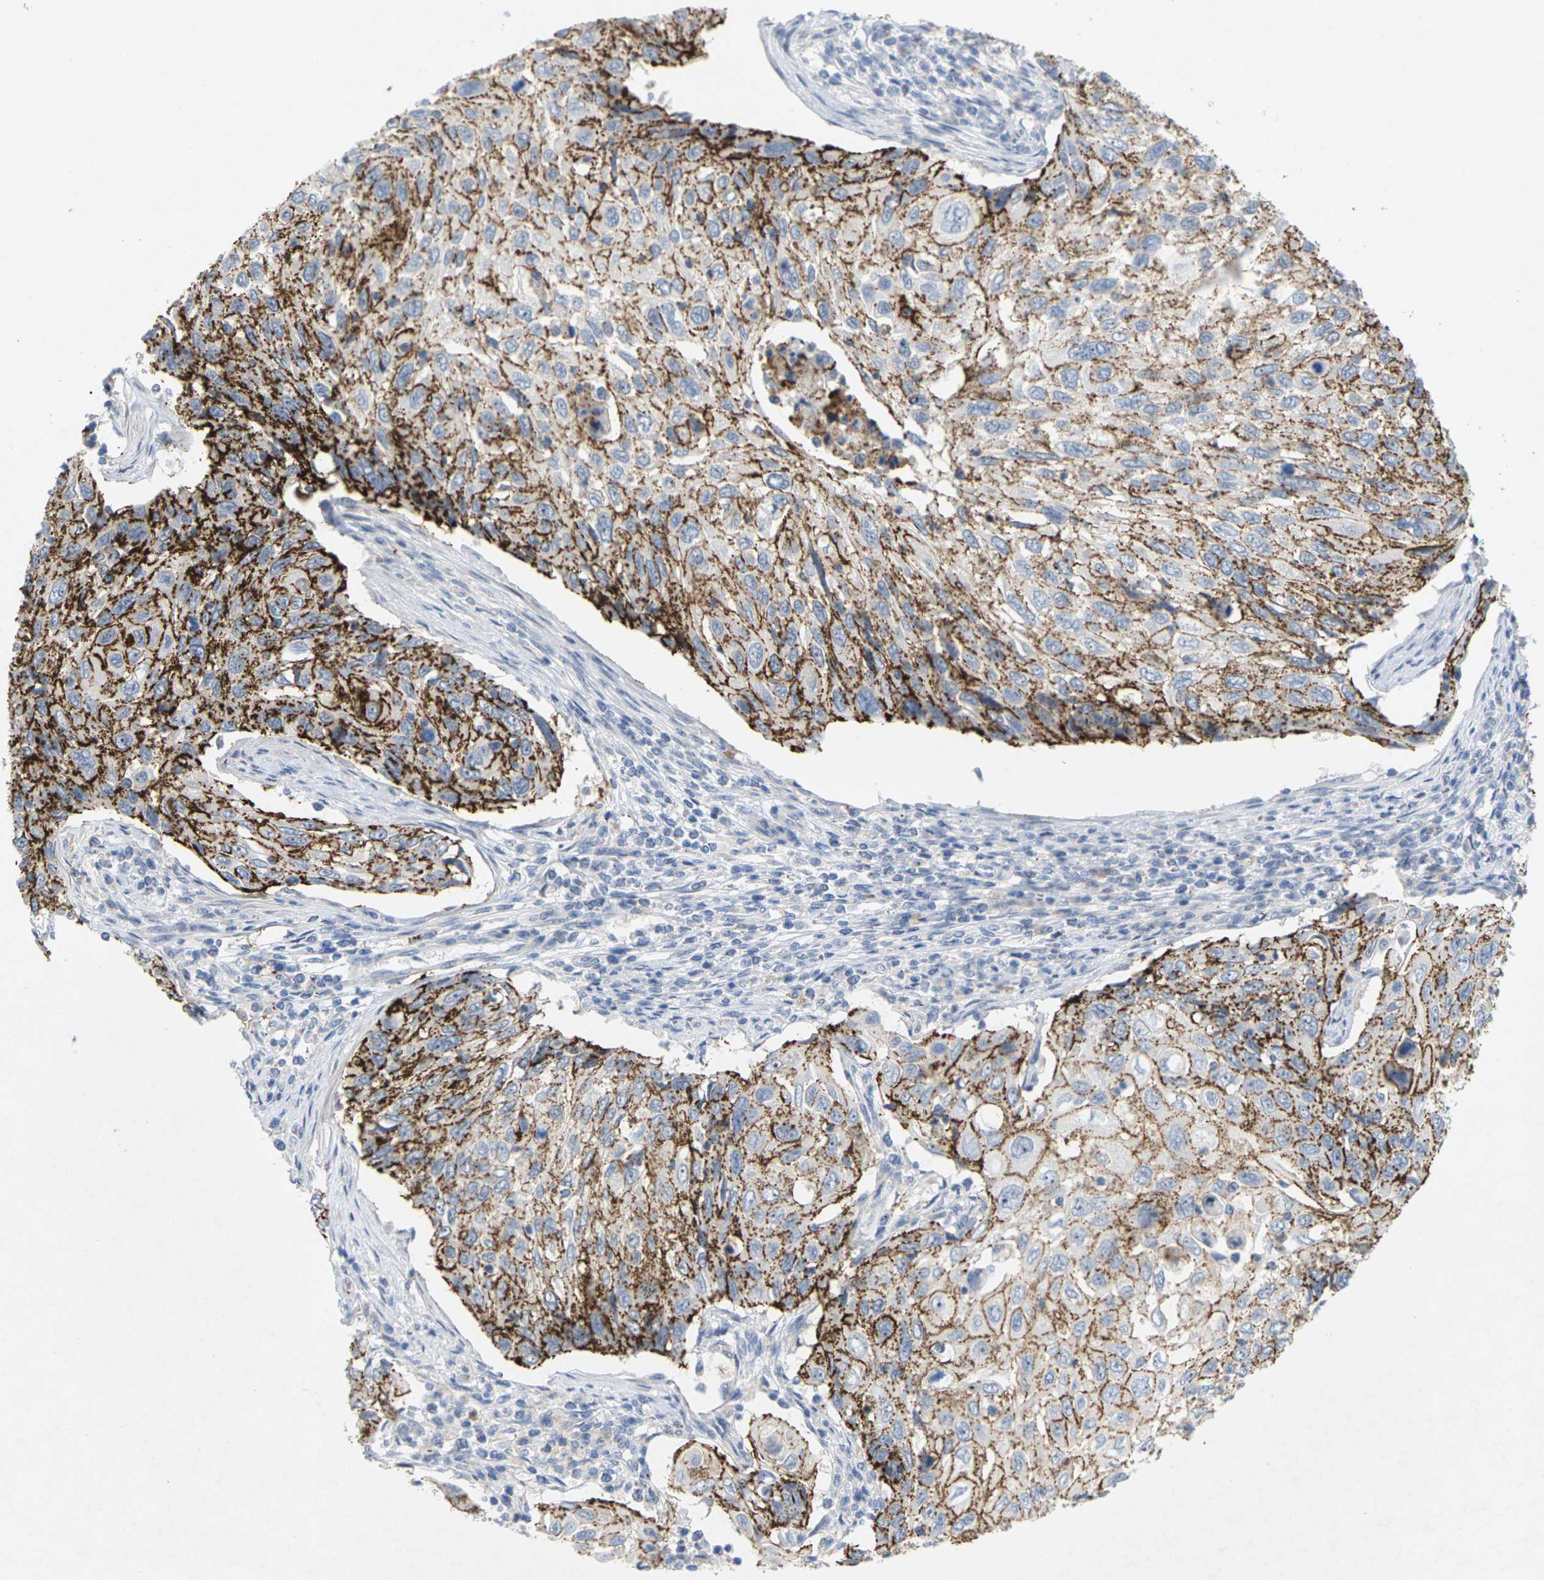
{"staining": {"intensity": "strong", "quantity": ">75%", "location": "cytoplasmic/membranous"}, "tissue": "cervical cancer", "cell_type": "Tumor cells", "image_type": "cancer", "snomed": [{"axis": "morphology", "description": "Squamous cell carcinoma, NOS"}, {"axis": "topography", "description": "Cervix"}], "caption": "Protein expression analysis of cervical squamous cell carcinoma reveals strong cytoplasmic/membranous positivity in about >75% of tumor cells. (brown staining indicates protein expression, while blue staining denotes nuclei).", "gene": "CLDN3", "patient": {"sex": "female", "age": 70}}